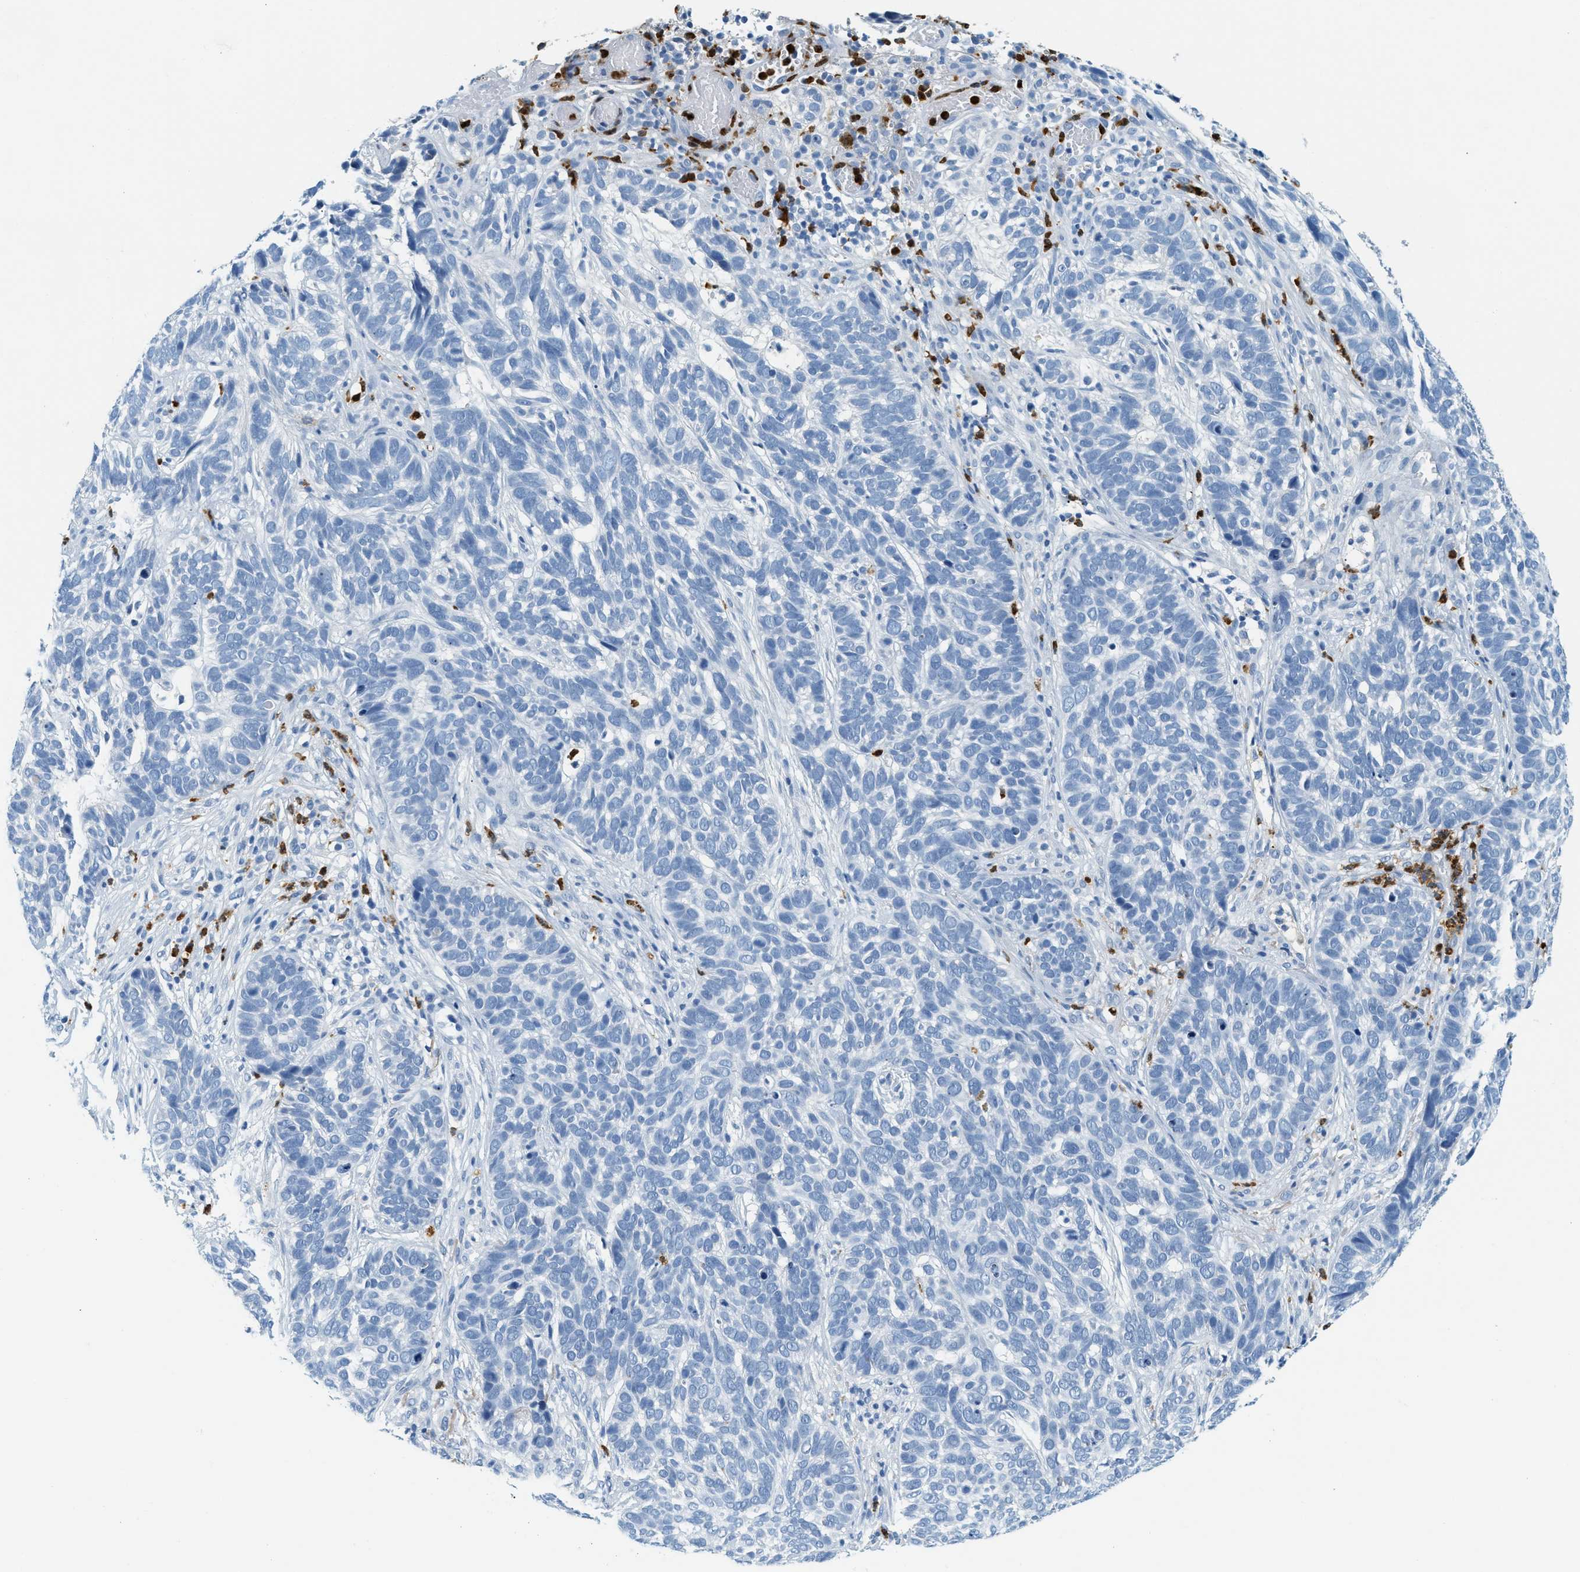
{"staining": {"intensity": "negative", "quantity": "none", "location": "none"}, "tissue": "skin cancer", "cell_type": "Tumor cells", "image_type": "cancer", "snomed": [{"axis": "morphology", "description": "Basal cell carcinoma"}, {"axis": "topography", "description": "Skin"}], "caption": "Immunohistochemical staining of human skin basal cell carcinoma reveals no significant positivity in tumor cells.", "gene": "LCN2", "patient": {"sex": "male", "age": 87}}